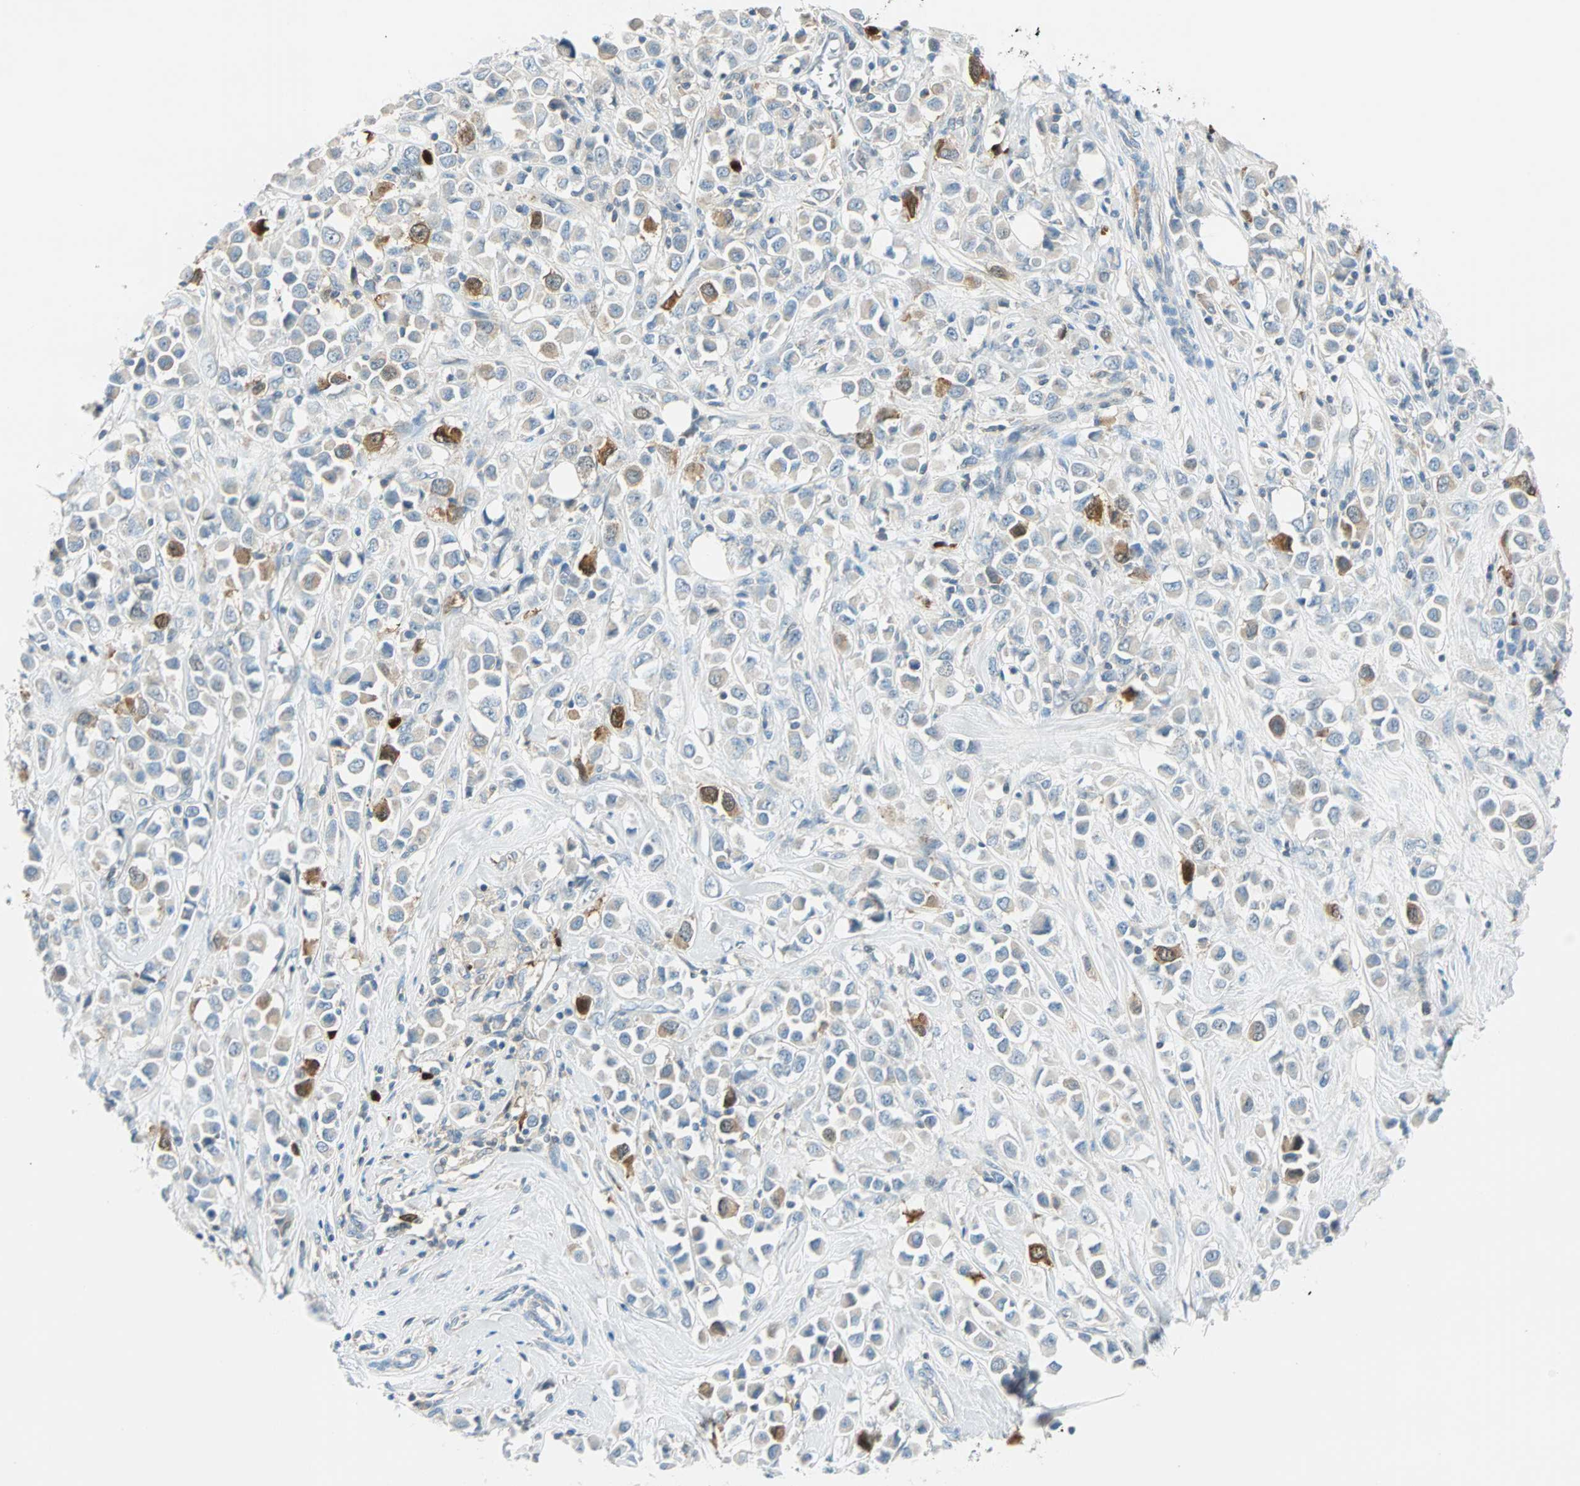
{"staining": {"intensity": "moderate", "quantity": "<25%", "location": "cytoplasmic/membranous"}, "tissue": "breast cancer", "cell_type": "Tumor cells", "image_type": "cancer", "snomed": [{"axis": "morphology", "description": "Duct carcinoma"}, {"axis": "topography", "description": "Breast"}], "caption": "A histopathology image showing moderate cytoplasmic/membranous positivity in about <25% of tumor cells in breast invasive ductal carcinoma, as visualized by brown immunohistochemical staining.", "gene": "PTTG1", "patient": {"sex": "female", "age": 61}}